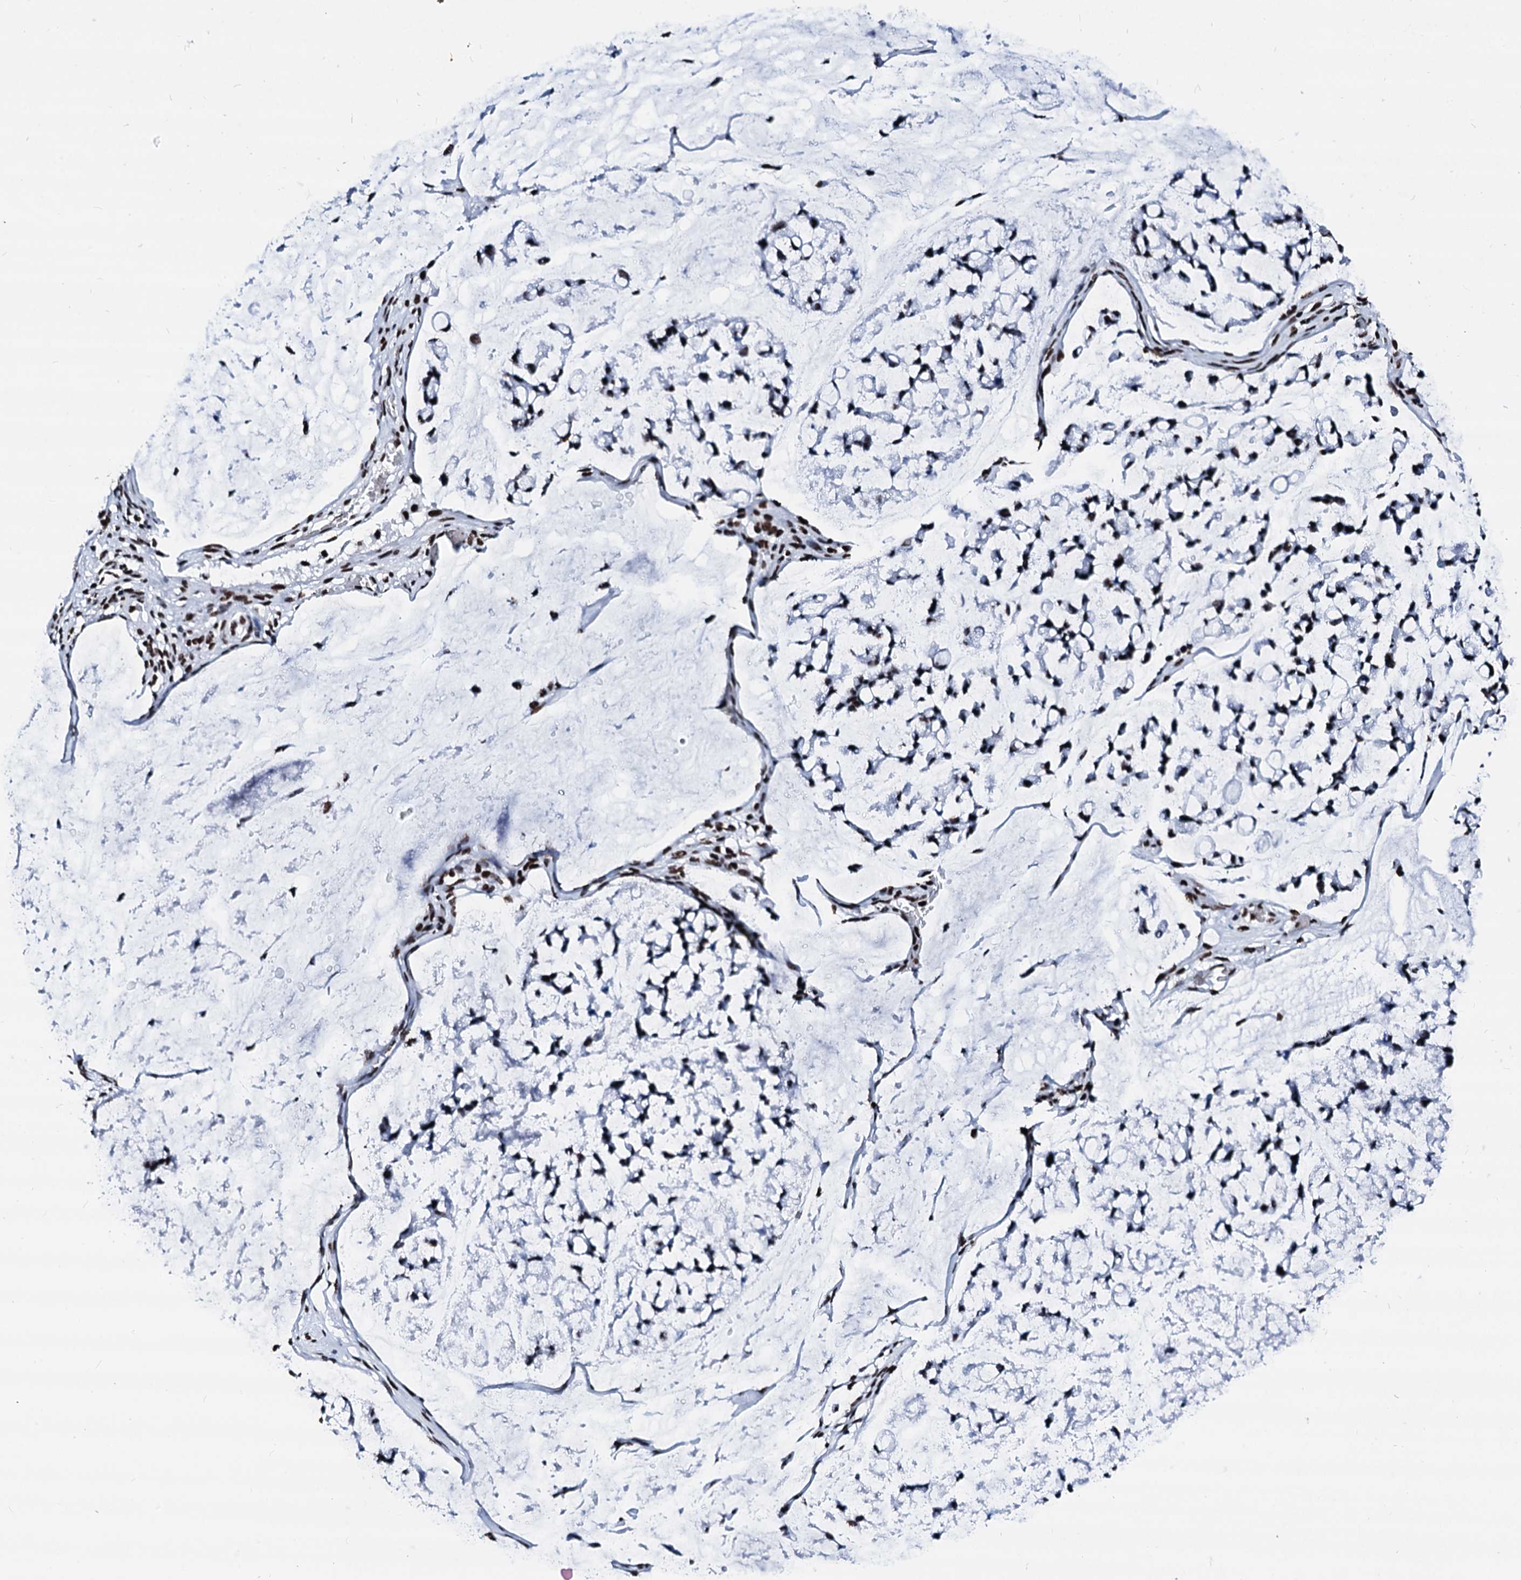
{"staining": {"intensity": "moderate", "quantity": "25%-75%", "location": "nuclear"}, "tissue": "stomach cancer", "cell_type": "Tumor cells", "image_type": "cancer", "snomed": [{"axis": "morphology", "description": "Adenocarcinoma, NOS"}, {"axis": "topography", "description": "Stomach, lower"}], "caption": "Tumor cells reveal moderate nuclear staining in about 25%-75% of cells in stomach adenocarcinoma. (brown staining indicates protein expression, while blue staining denotes nuclei).", "gene": "RALY", "patient": {"sex": "male", "age": 67}}